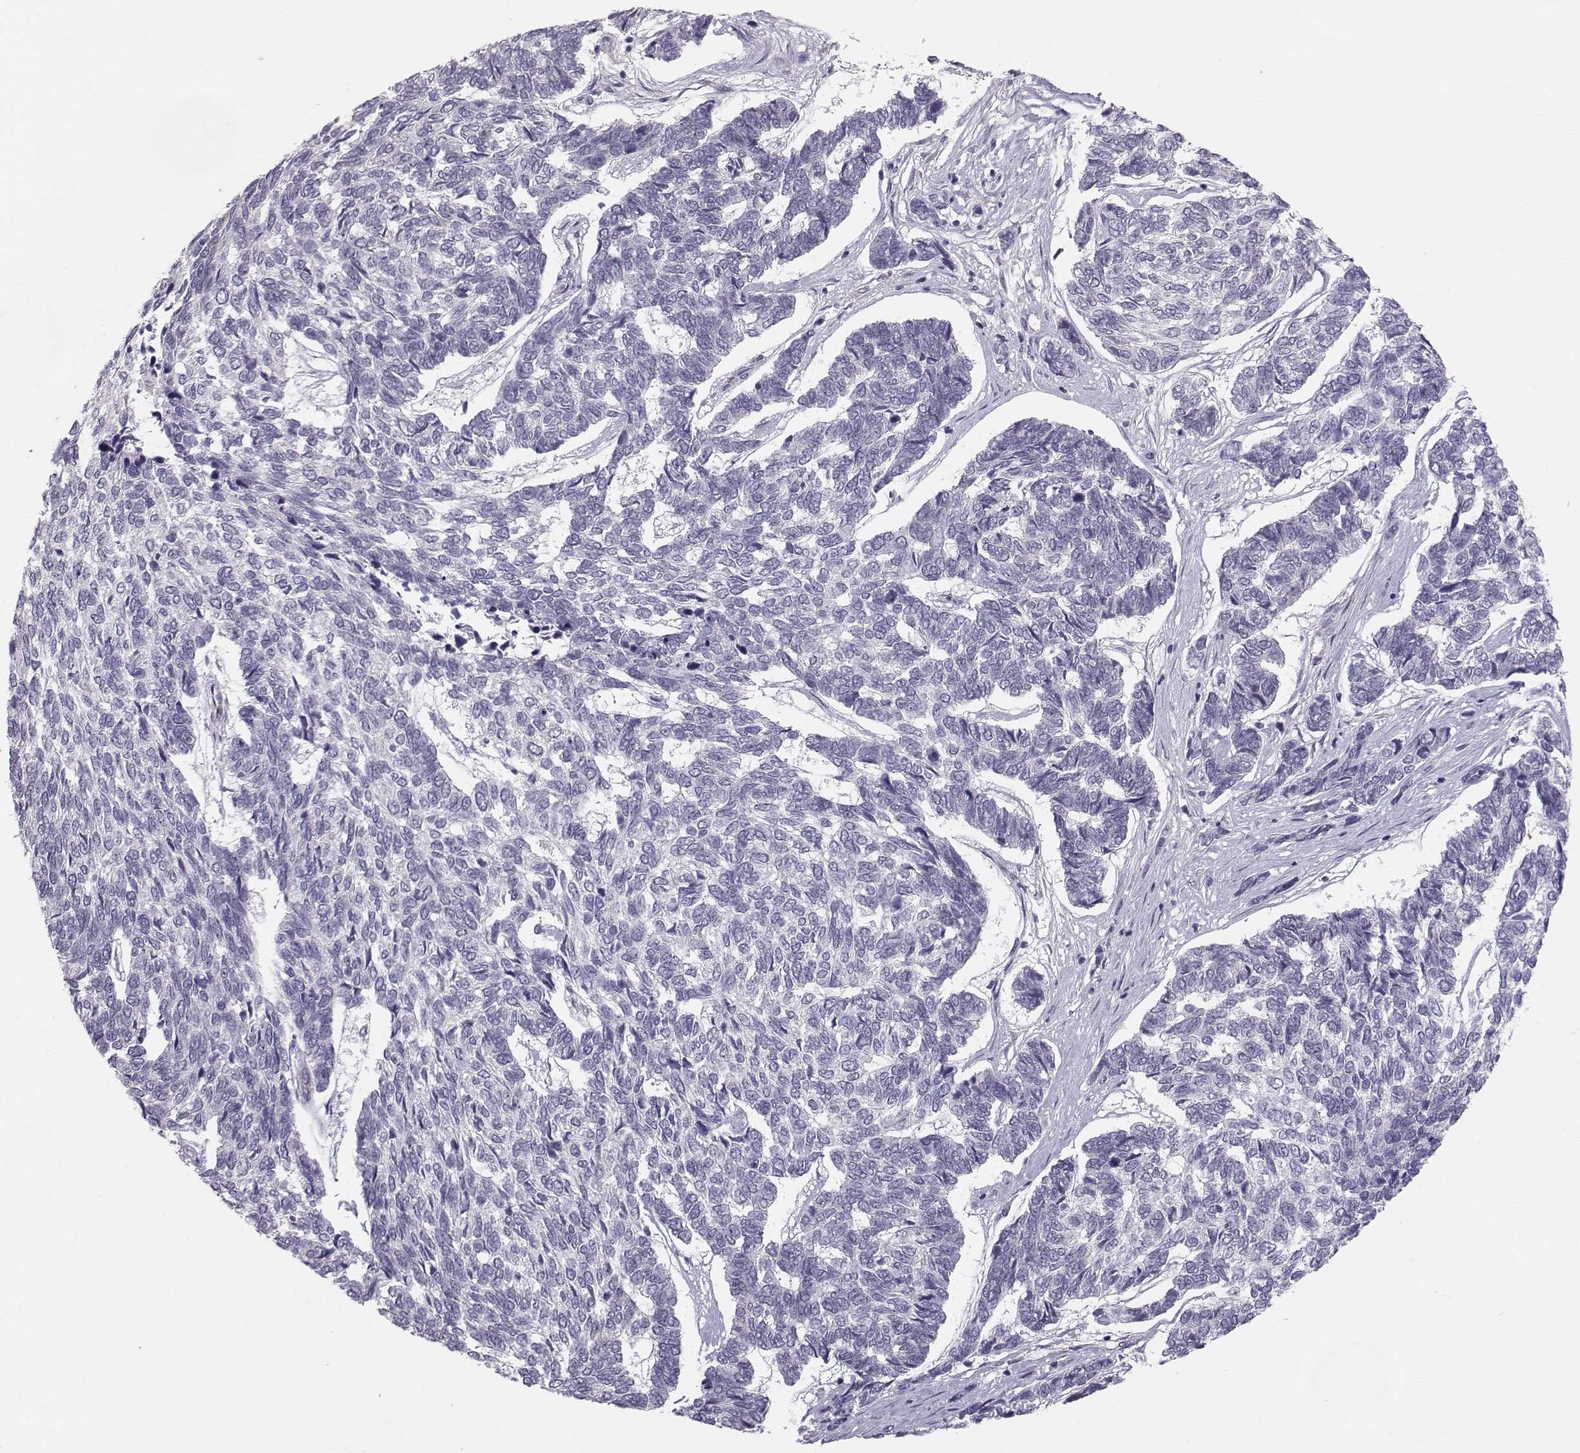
{"staining": {"intensity": "negative", "quantity": "none", "location": "none"}, "tissue": "skin cancer", "cell_type": "Tumor cells", "image_type": "cancer", "snomed": [{"axis": "morphology", "description": "Basal cell carcinoma"}, {"axis": "topography", "description": "Skin"}], "caption": "Immunohistochemical staining of skin cancer shows no significant staining in tumor cells.", "gene": "MAST1", "patient": {"sex": "female", "age": 65}}